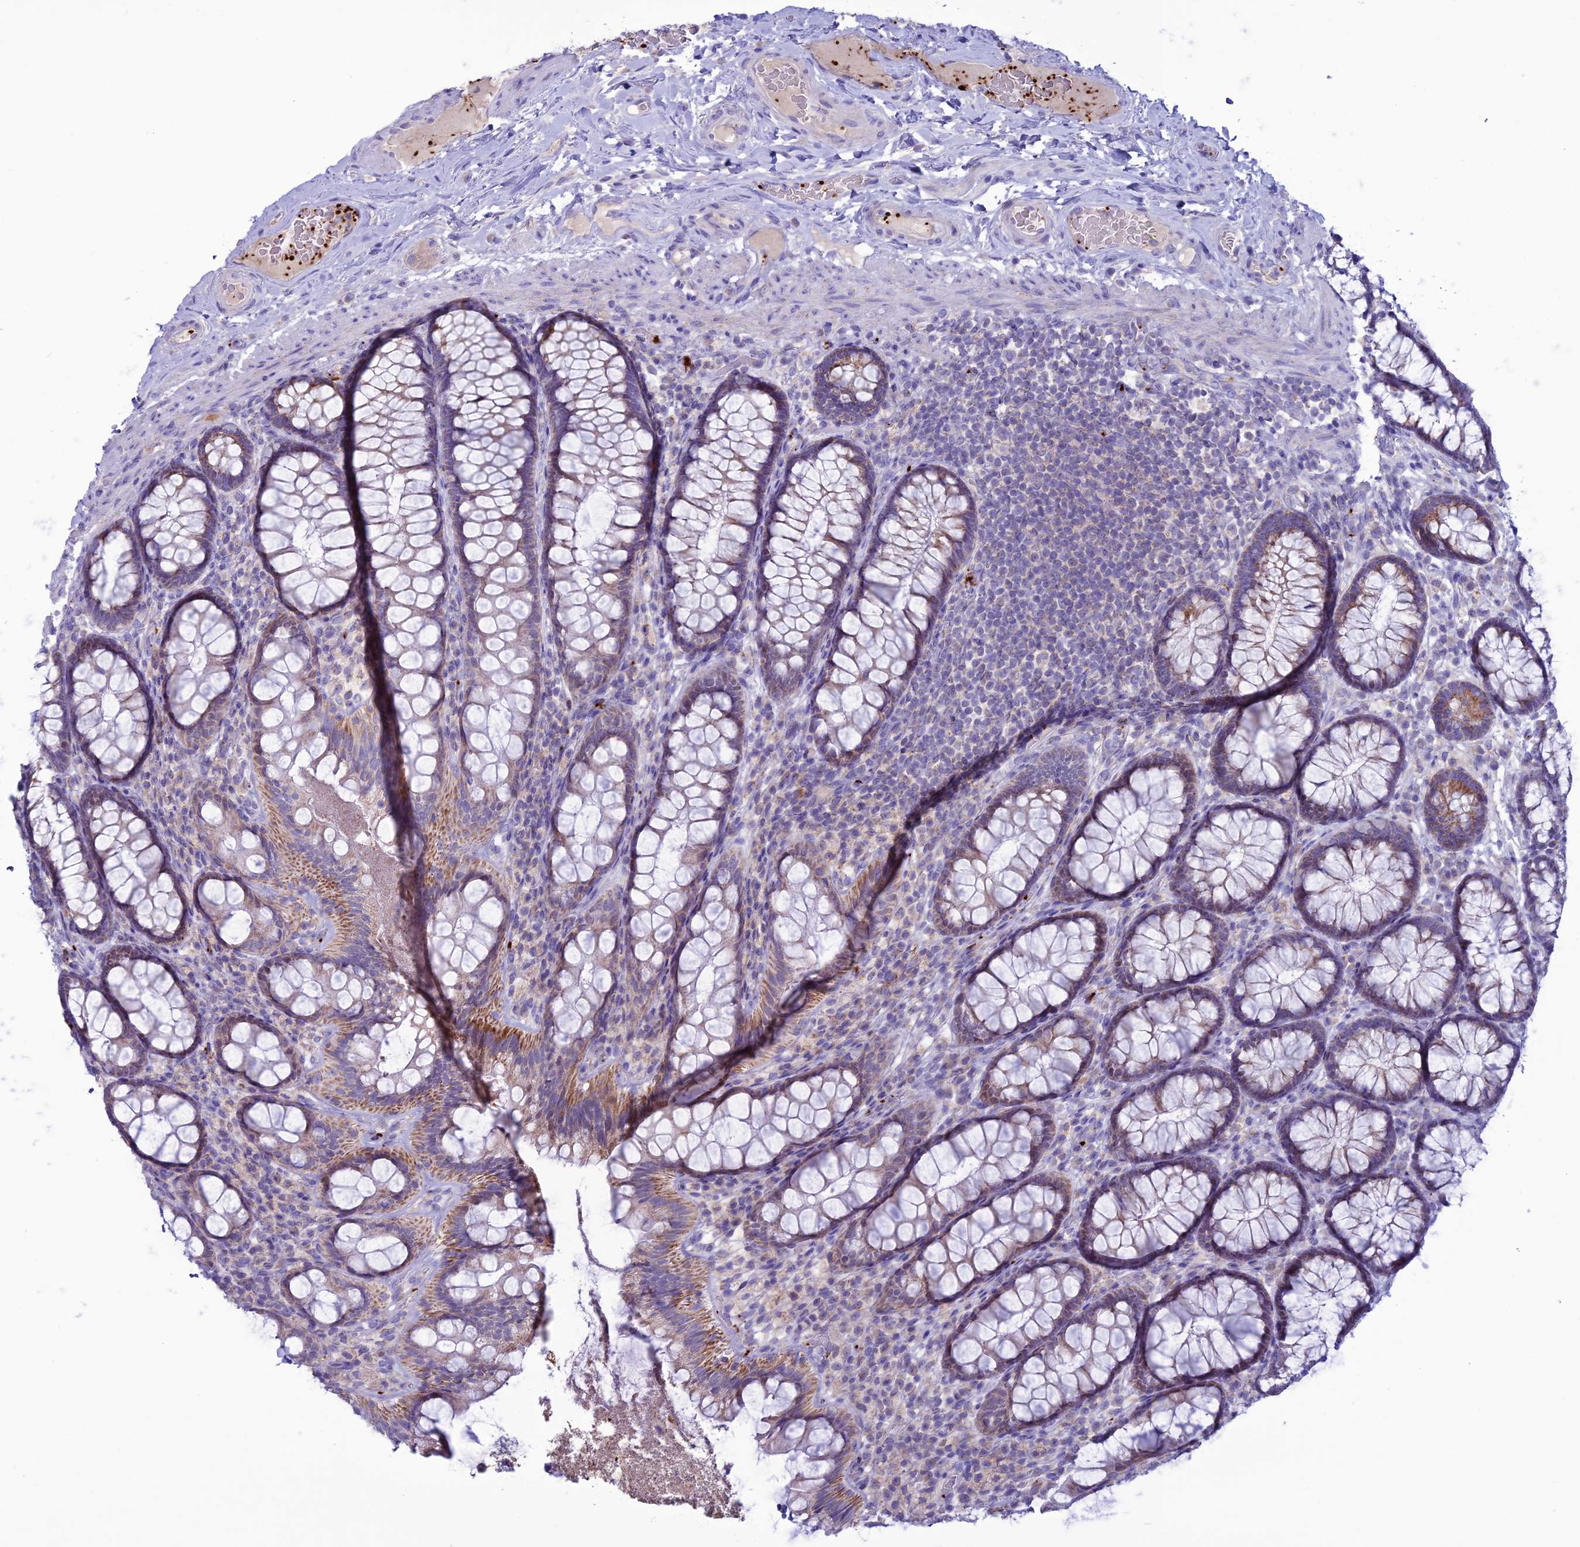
{"staining": {"intensity": "moderate", "quantity": "25%-75%", "location": "cytoplasmic/membranous"}, "tissue": "rectum", "cell_type": "Glandular cells", "image_type": "normal", "snomed": [{"axis": "morphology", "description": "Normal tissue, NOS"}, {"axis": "topography", "description": "Rectum"}], "caption": "Protein staining by immunohistochemistry demonstrates moderate cytoplasmic/membranous expression in approximately 25%-75% of glandular cells in normal rectum.", "gene": "C21orf140", "patient": {"sex": "male", "age": 83}}